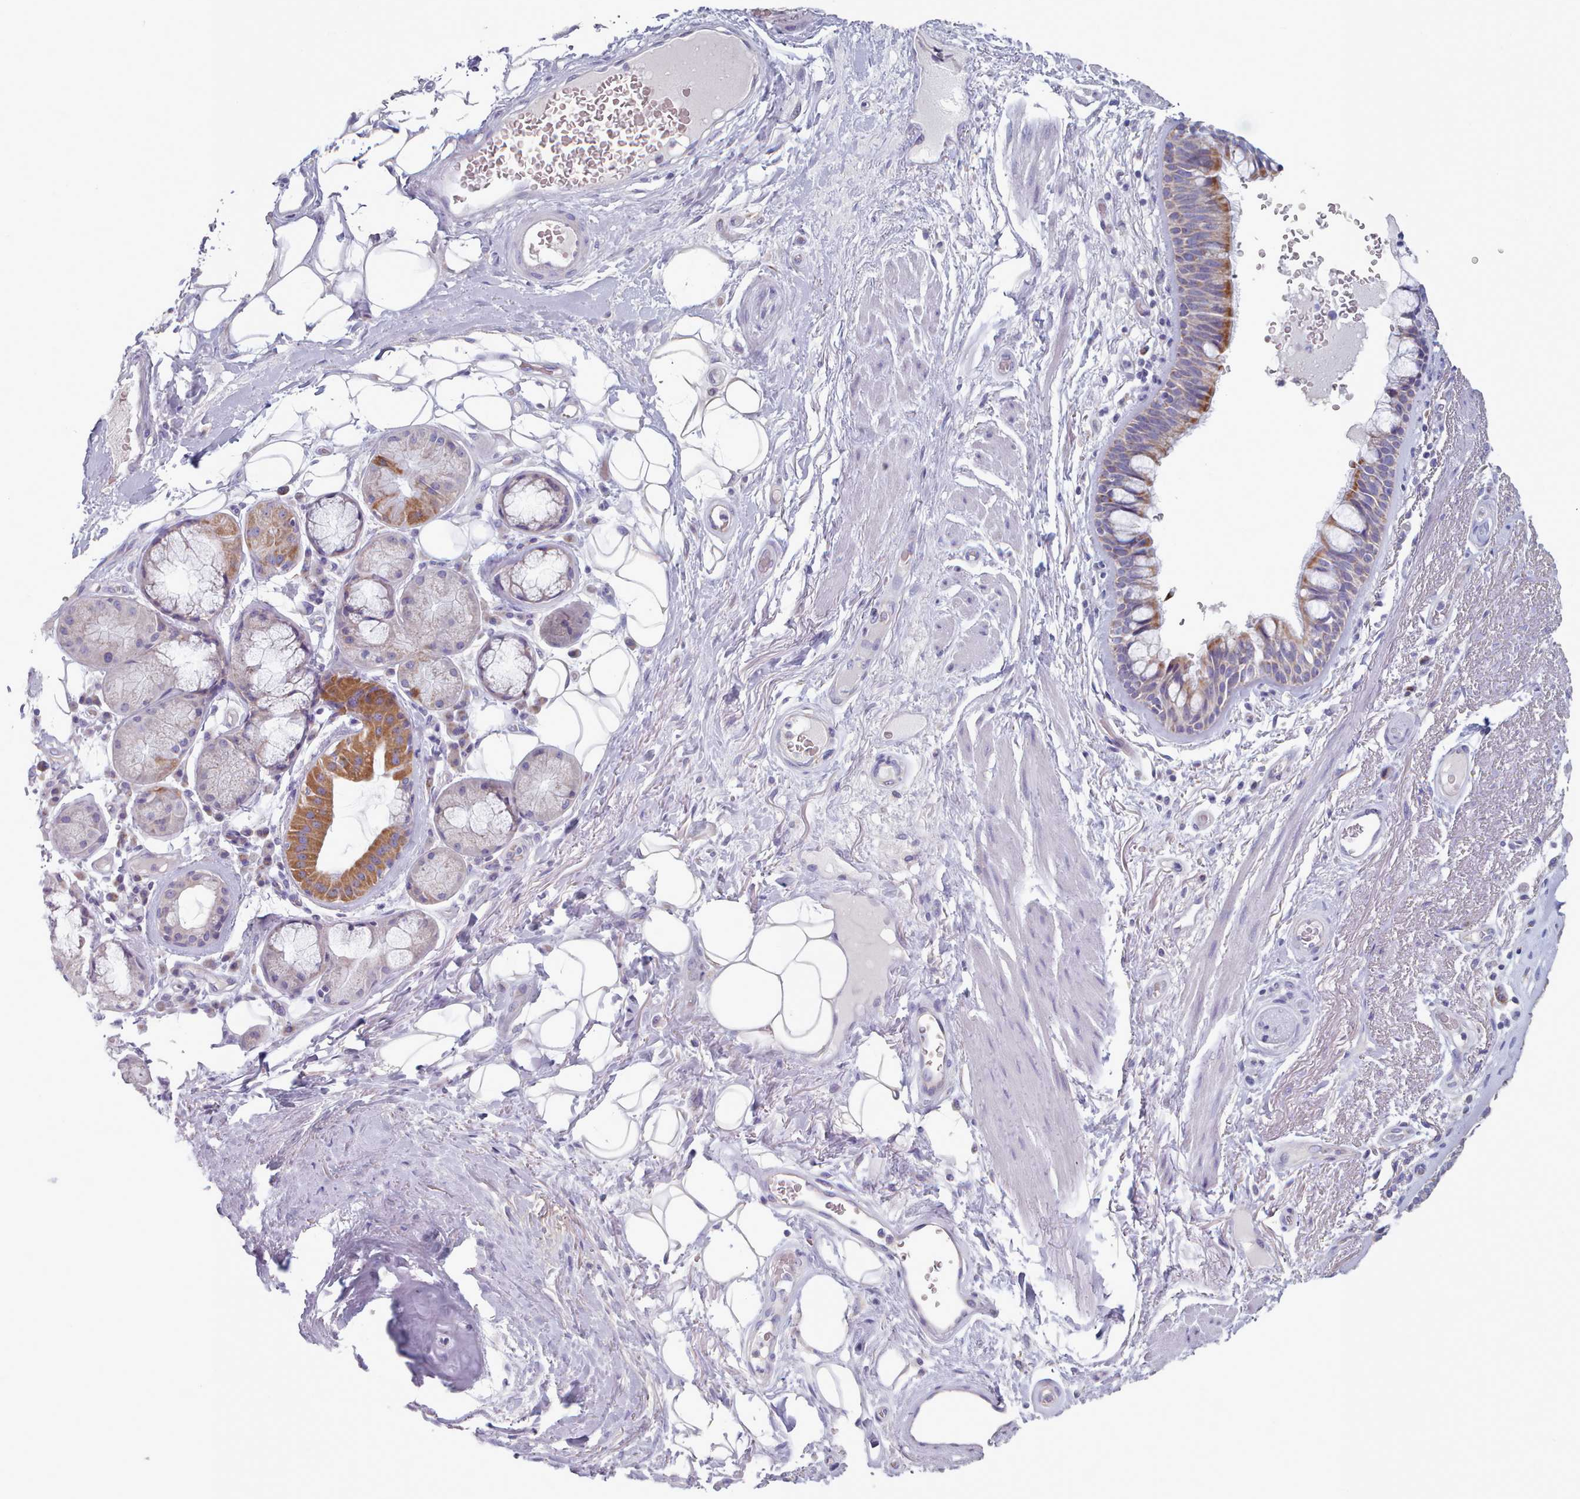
{"staining": {"intensity": "moderate", "quantity": ">75%", "location": "cytoplasmic/membranous"}, "tissue": "bronchus", "cell_type": "Respiratory epithelial cells", "image_type": "normal", "snomed": [{"axis": "morphology", "description": "Normal tissue, NOS"}, {"axis": "morphology", "description": "Squamous cell carcinoma, NOS"}, {"axis": "topography", "description": "Lymph node"}, {"axis": "topography", "description": "Bronchus"}, {"axis": "topography", "description": "Lung"}], "caption": "This photomicrograph reveals immunohistochemistry staining of benign human bronchus, with medium moderate cytoplasmic/membranous positivity in approximately >75% of respiratory epithelial cells.", "gene": "HAO1", "patient": {"sex": "male", "age": 66}}